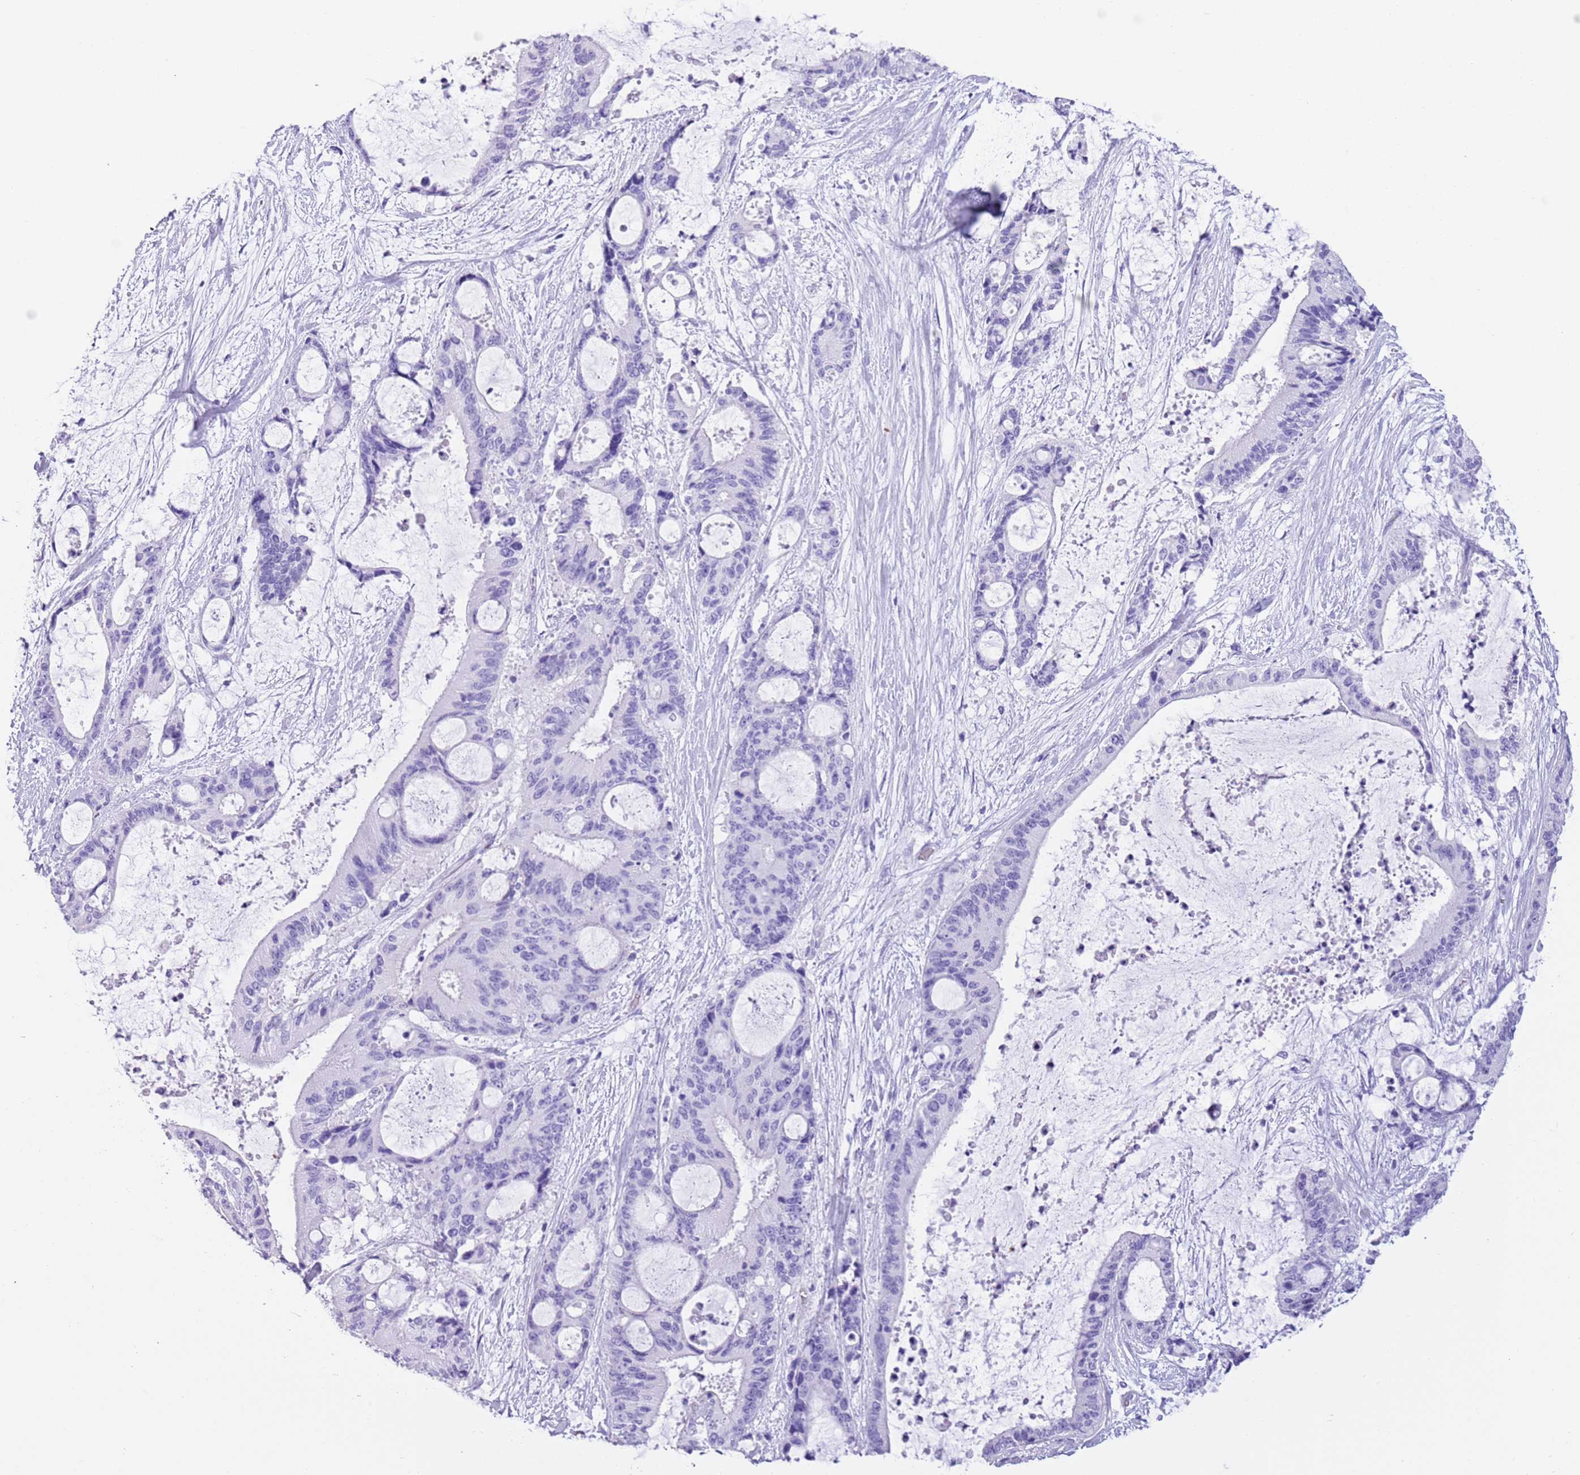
{"staining": {"intensity": "negative", "quantity": "none", "location": "none"}, "tissue": "liver cancer", "cell_type": "Tumor cells", "image_type": "cancer", "snomed": [{"axis": "morphology", "description": "Normal tissue, NOS"}, {"axis": "morphology", "description": "Cholangiocarcinoma"}, {"axis": "topography", "description": "Liver"}, {"axis": "topography", "description": "Peripheral nerve tissue"}], "caption": "Immunohistochemistry of human liver cancer (cholangiocarcinoma) displays no expression in tumor cells.", "gene": "TMEM185B", "patient": {"sex": "female", "age": 73}}